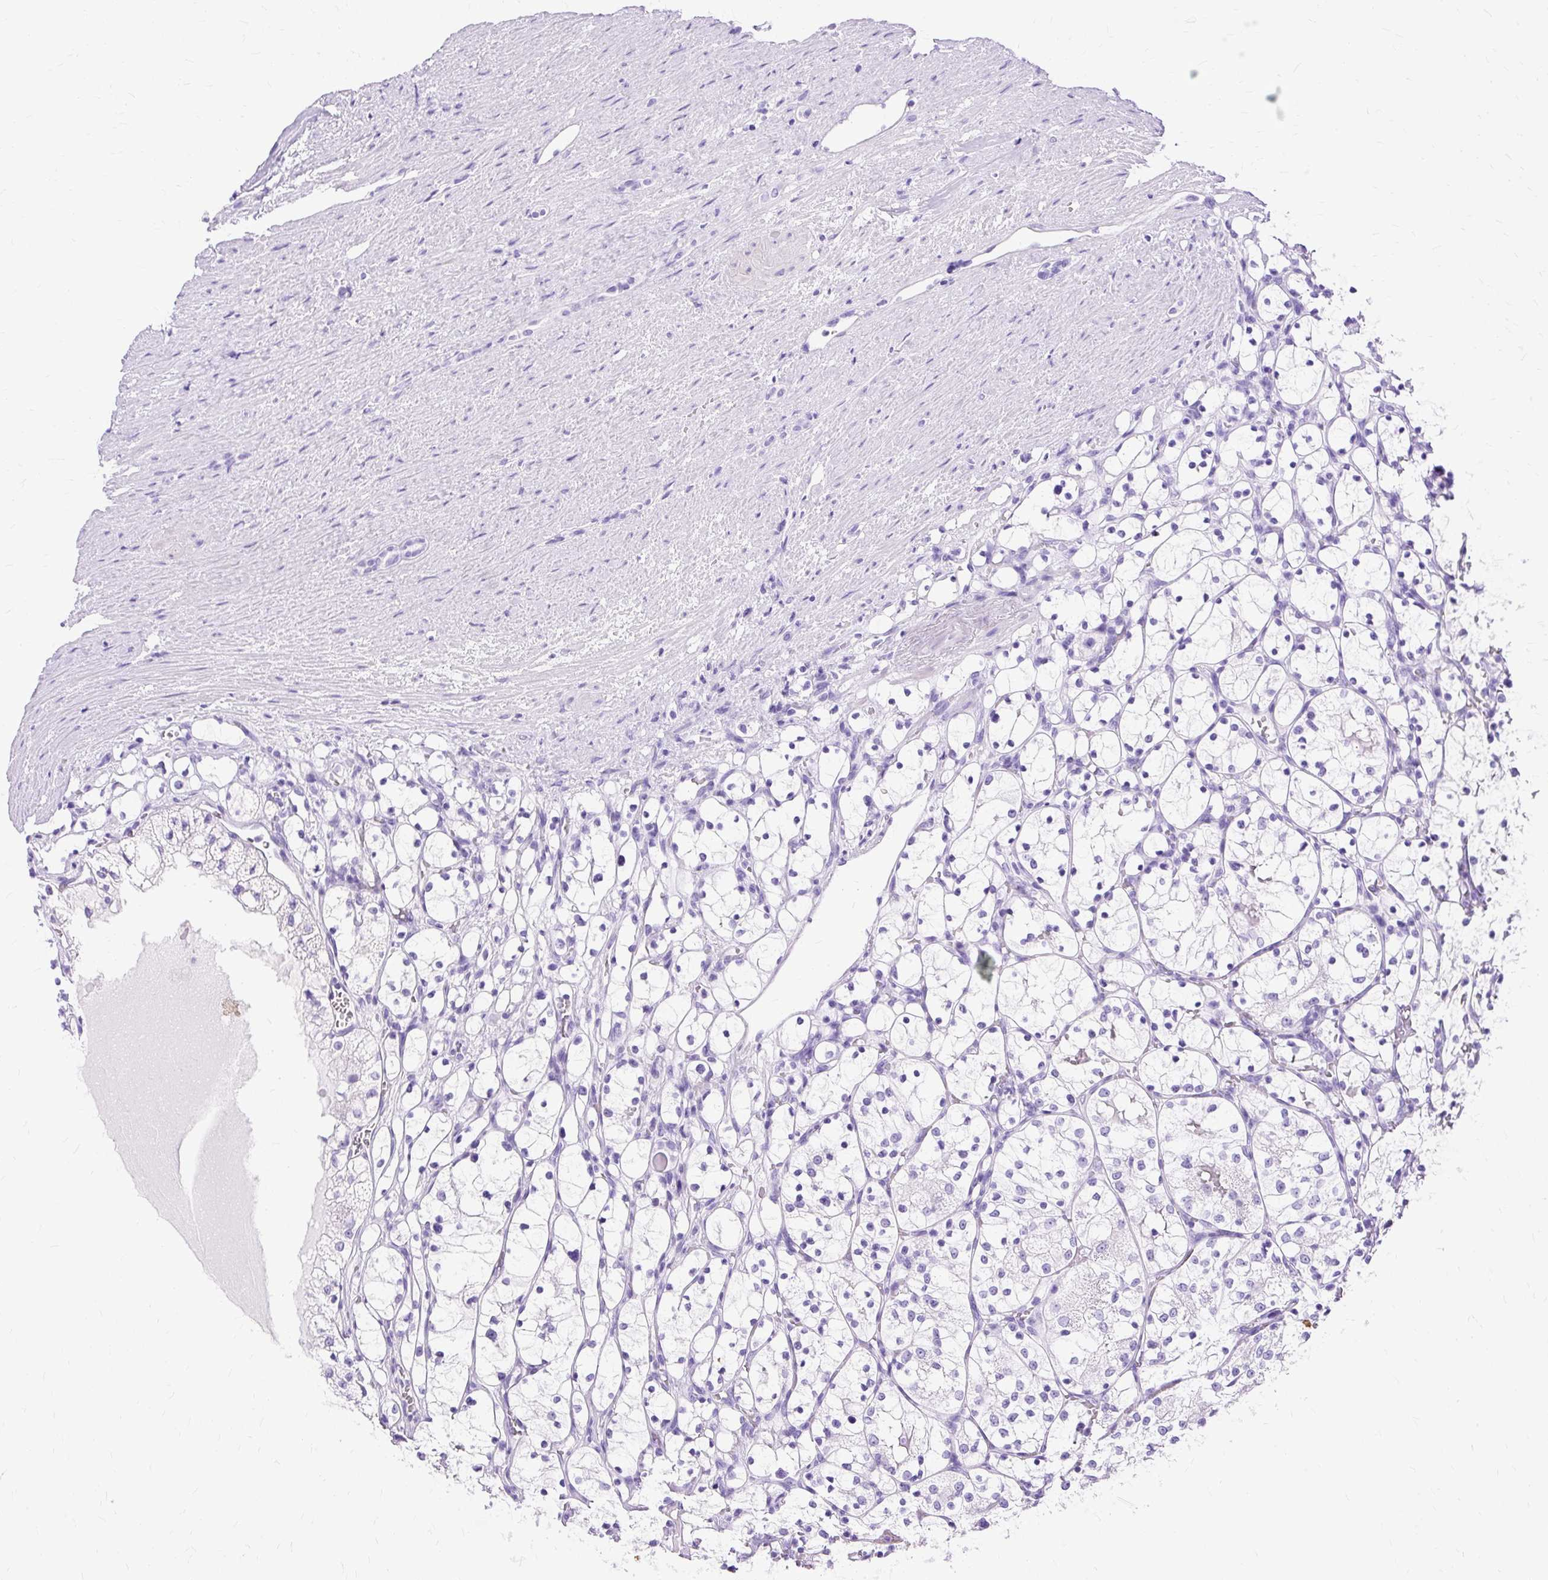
{"staining": {"intensity": "negative", "quantity": "none", "location": "none"}, "tissue": "renal cancer", "cell_type": "Tumor cells", "image_type": "cancer", "snomed": [{"axis": "morphology", "description": "Adenocarcinoma, NOS"}, {"axis": "topography", "description": "Kidney"}], "caption": "A high-resolution photomicrograph shows immunohistochemistry staining of adenocarcinoma (renal), which displays no significant staining in tumor cells. (Brightfield microscopy of DAB (3,3'-diaminobenzidine) immunohistochemistry (IHC) at high magnification).", "gene": "SLC8A2", "patient": {"sex": "female", "age": 69}}